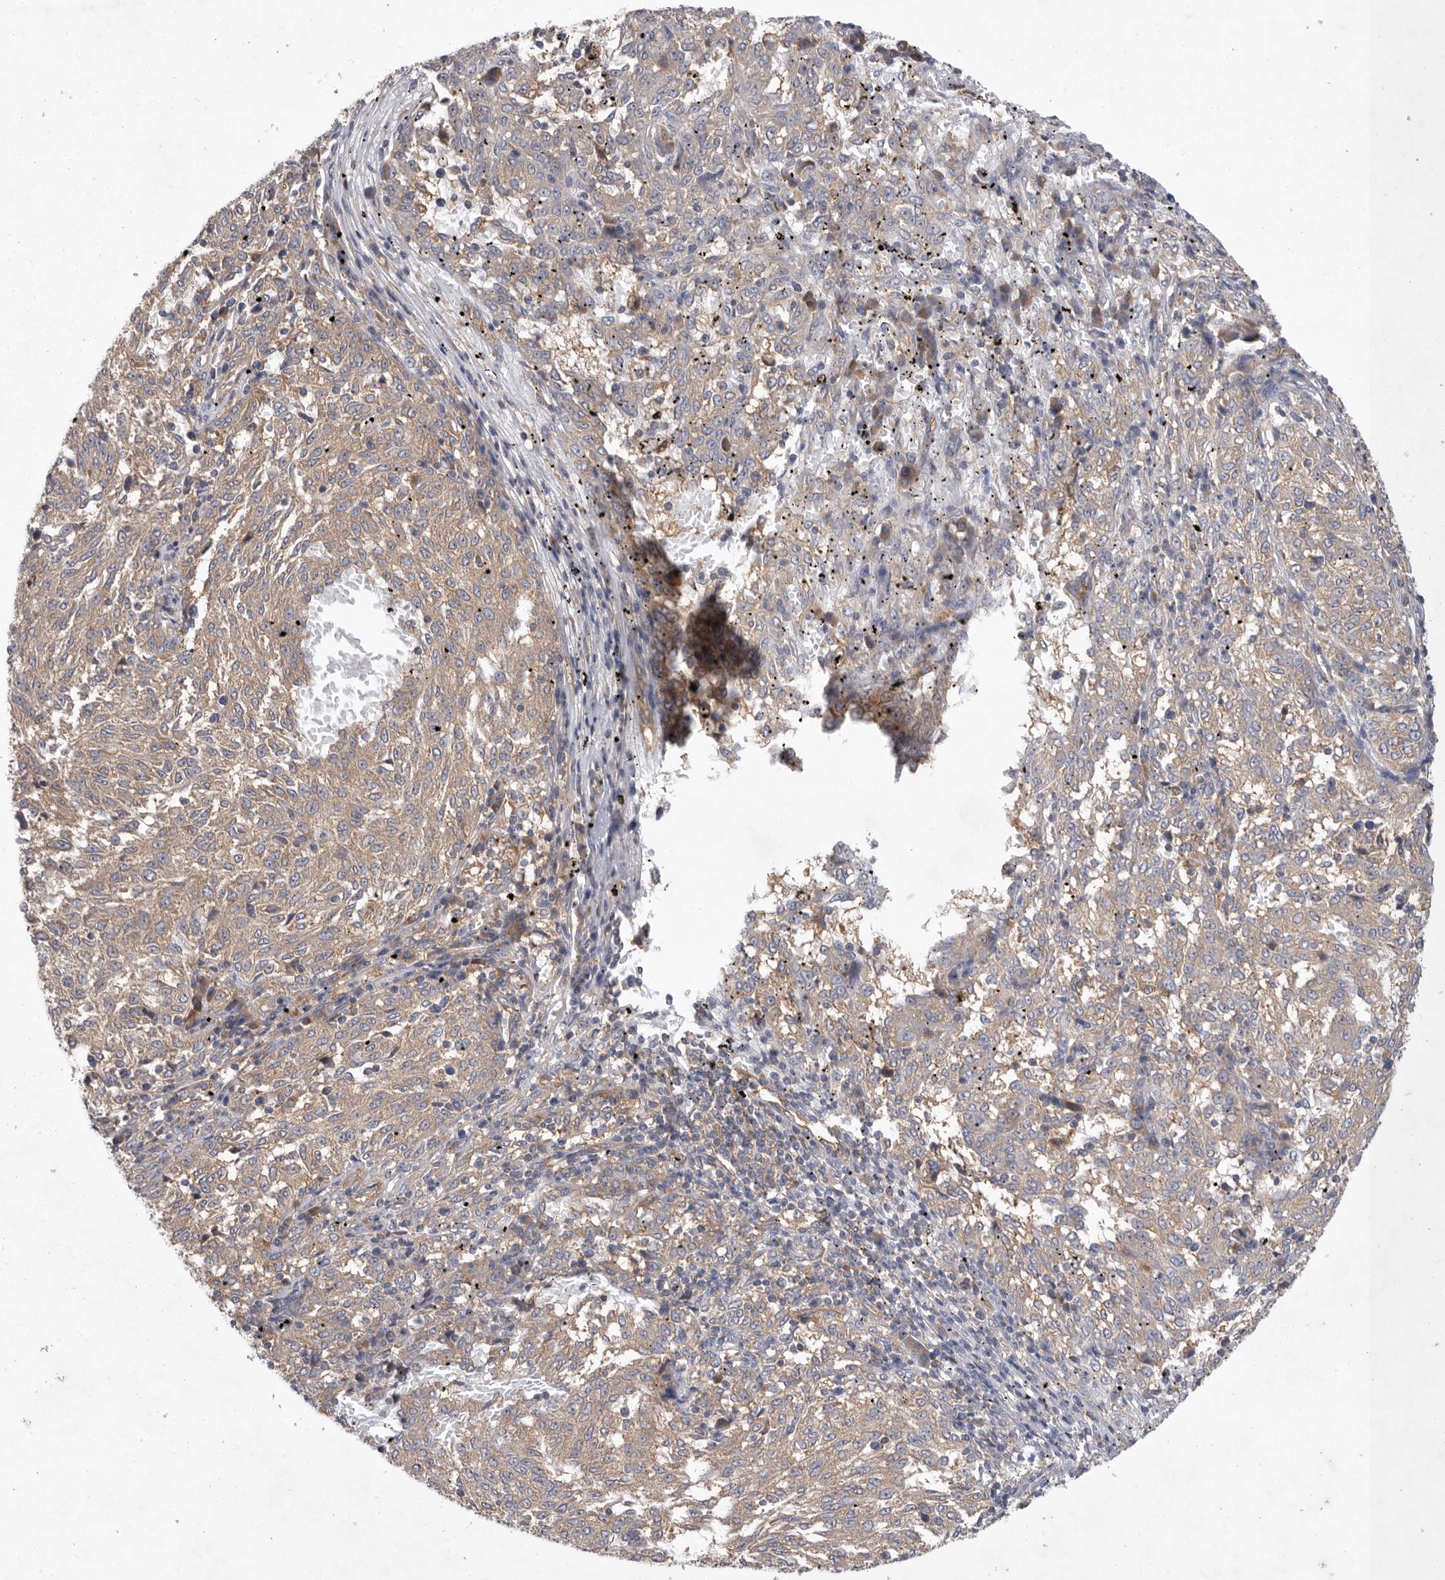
{"staining": {"intensity": "weak", "quantity": "25%-75%", "location": "cytoplasmic/membranous"}, "tissue": "melanoma", "cell_type": "Tumor cells", "image_type": "cancer", "snomed": [{"axis": "morphology", "description": "Malignant melanoma, NOS"}, {"axis": "topography", "description": "Skin"}], "caption": "This image exhibits melanoma stained with immunohistochemistry (IHC) to label a protein in brown. The cytoplasmic/membranous of tumor cells show weak positivity for the protein. Nuclei are counter-stained blue.", "gene": "C1orf109", "patient": {"sex": "female", "age": 72}}